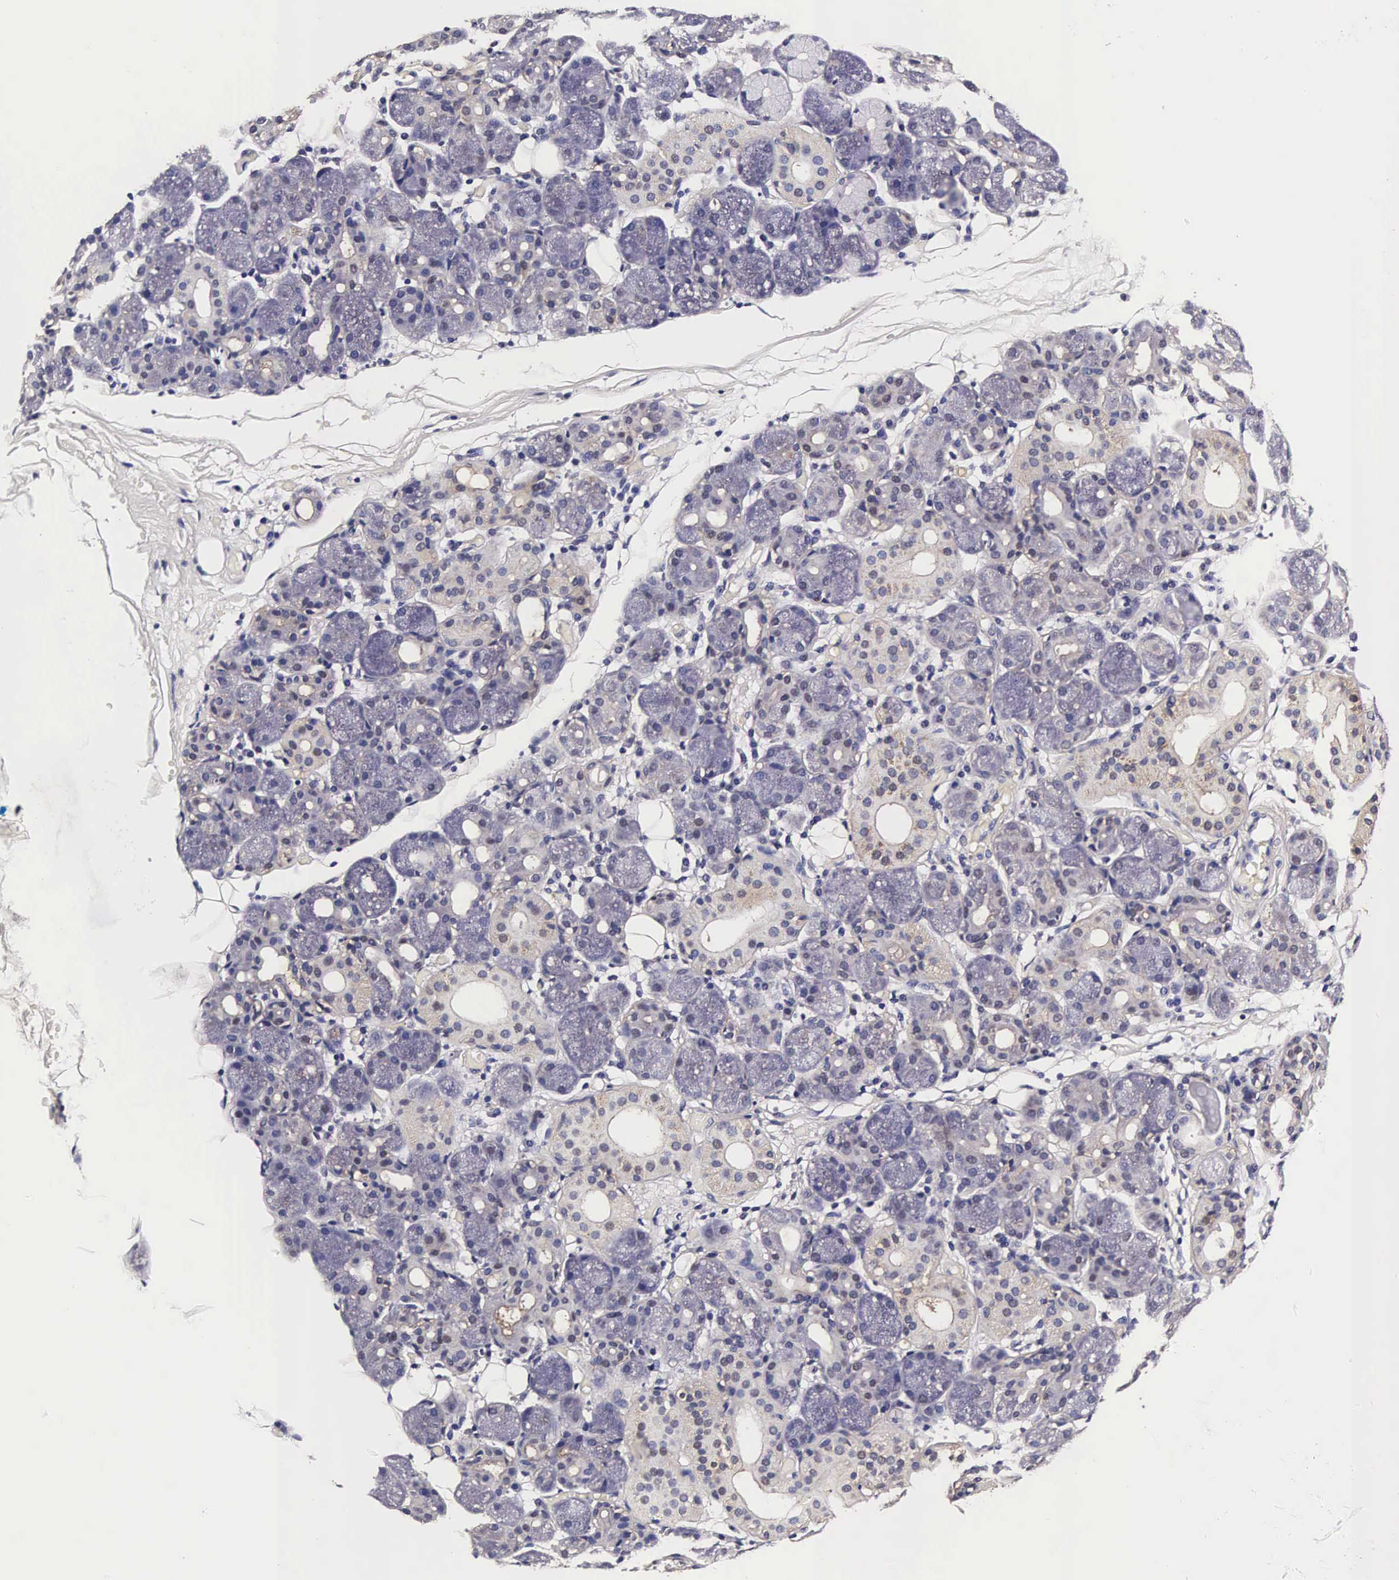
{"staining": {"intensity": "weak", "quantity": "<25%", "location": "cytoplasmic/membranous,nuclear"}, "tissue": "salivary gland", "cell_type": "Glandular cells", "image_type": "normal", "snomed": [{"axis": "morphology", "description": "Normal tissue, NOS"}, {"axis": "topography", "description": "Salivary gland"}, {"axis": "topography", "description": "Peripheral nerve tissue"}], "caption": "IHC photomicrograph of unremarkable salivary gland: salivary gland stained with DAB demonstrates no significant protein expression in glandular cells. (Stains: DAB (3,3'-diaminobenzidine) immunohistochemistry with hematoxylin counter stain, Microscopy: brightfield microscopy at high magnification).", "gene": "TECPR2", "patient": {"sex": "male", "age": 62}}